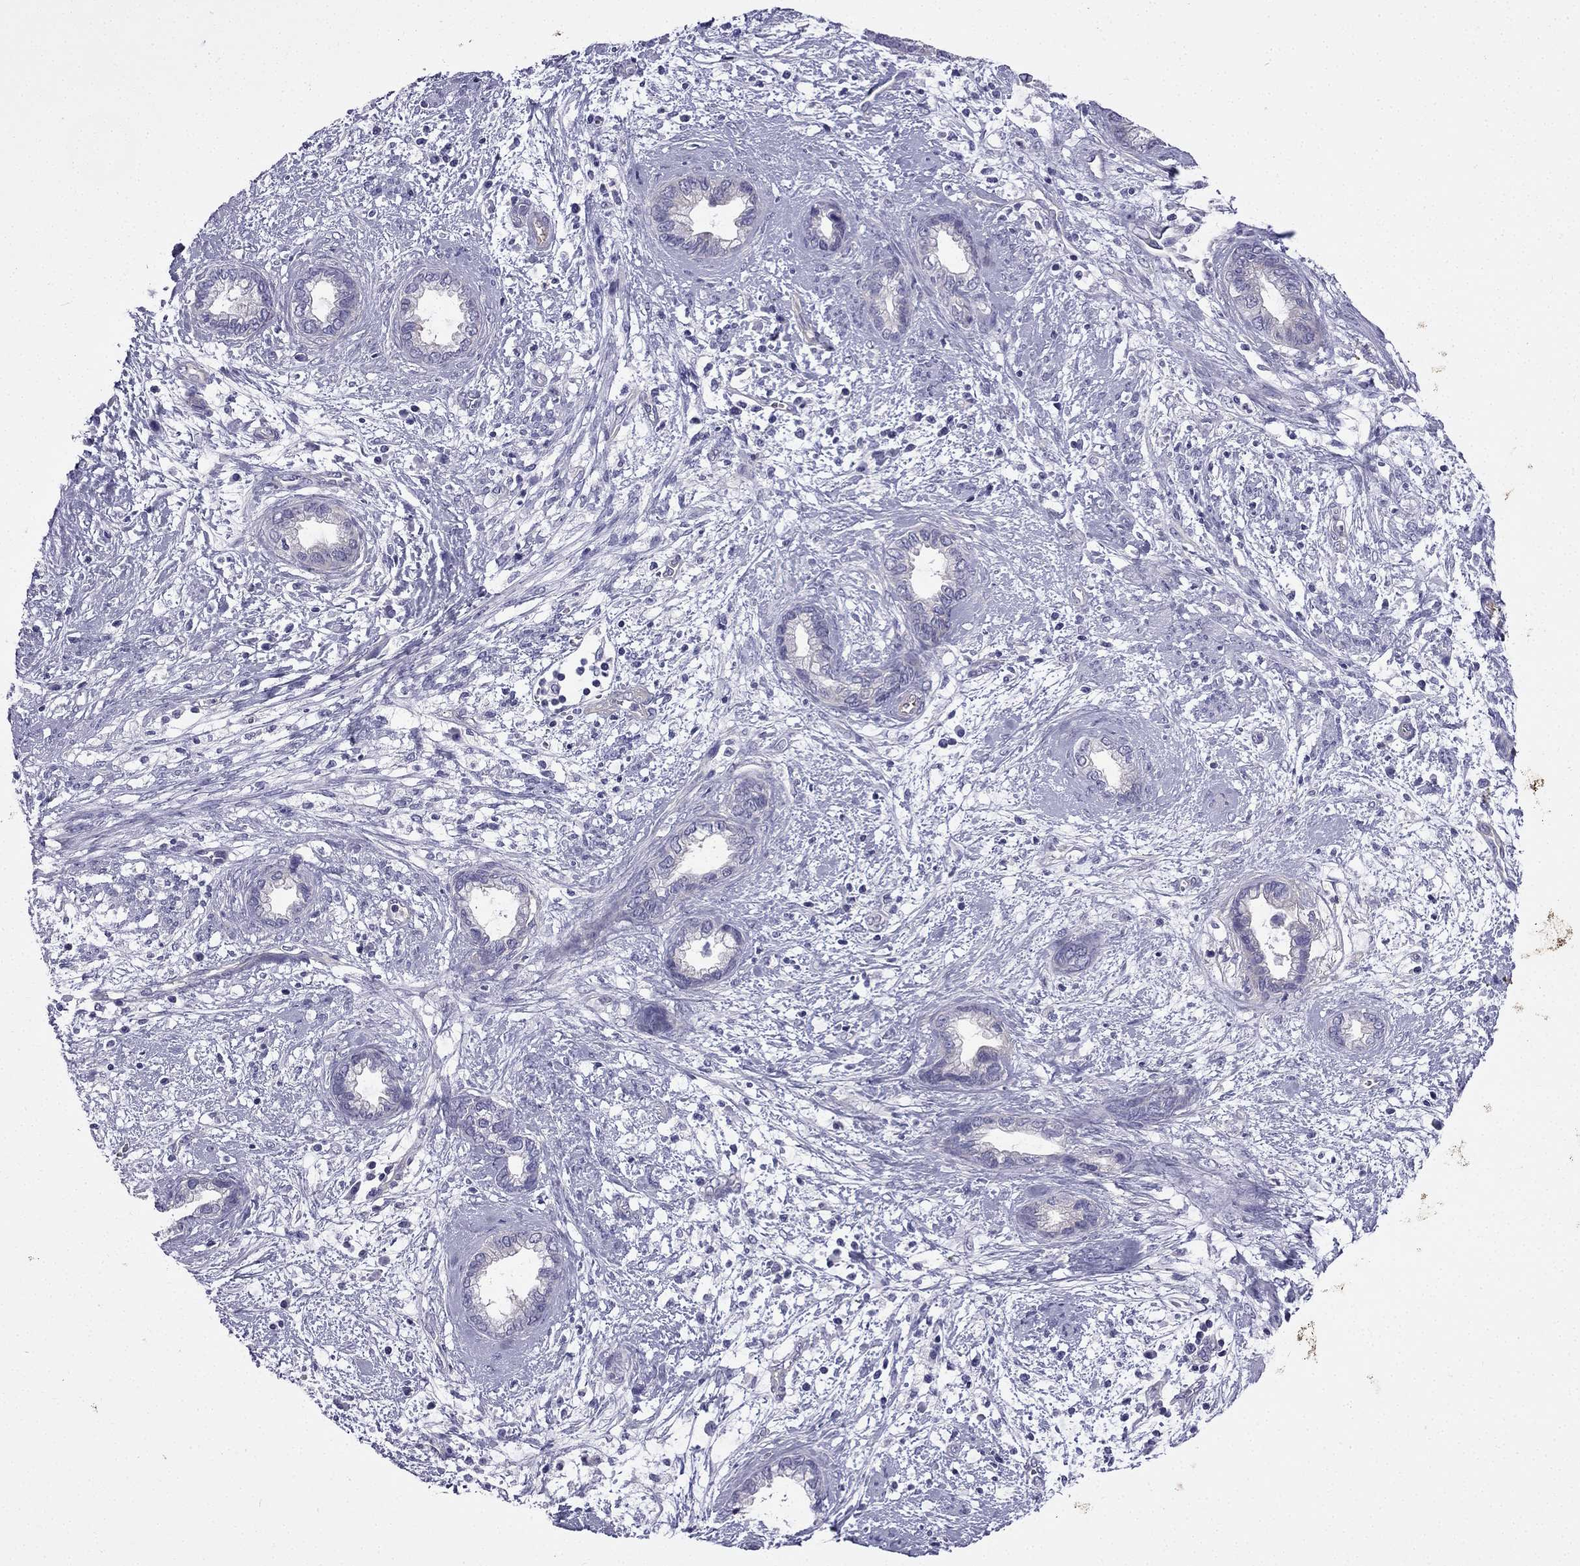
{"staining": {"intensity": "negative", "quantity": "none", "location": "none"}, "tissue": "cervical cancer", "cell_type": "Tumor cells", "image_type": "cancer", "snomed": [{"axis": "morphology", "description": "Adenocarcinoma, NOS"}, {"axis": "topography", "description": "Cervix"}], "caption": "Immunohistochemical staining of adenocarcinoma (cervical) displays no significant expression in tumor cells.", "gene": "GJA8", "patient": {"sex": "female", "age": 62}}